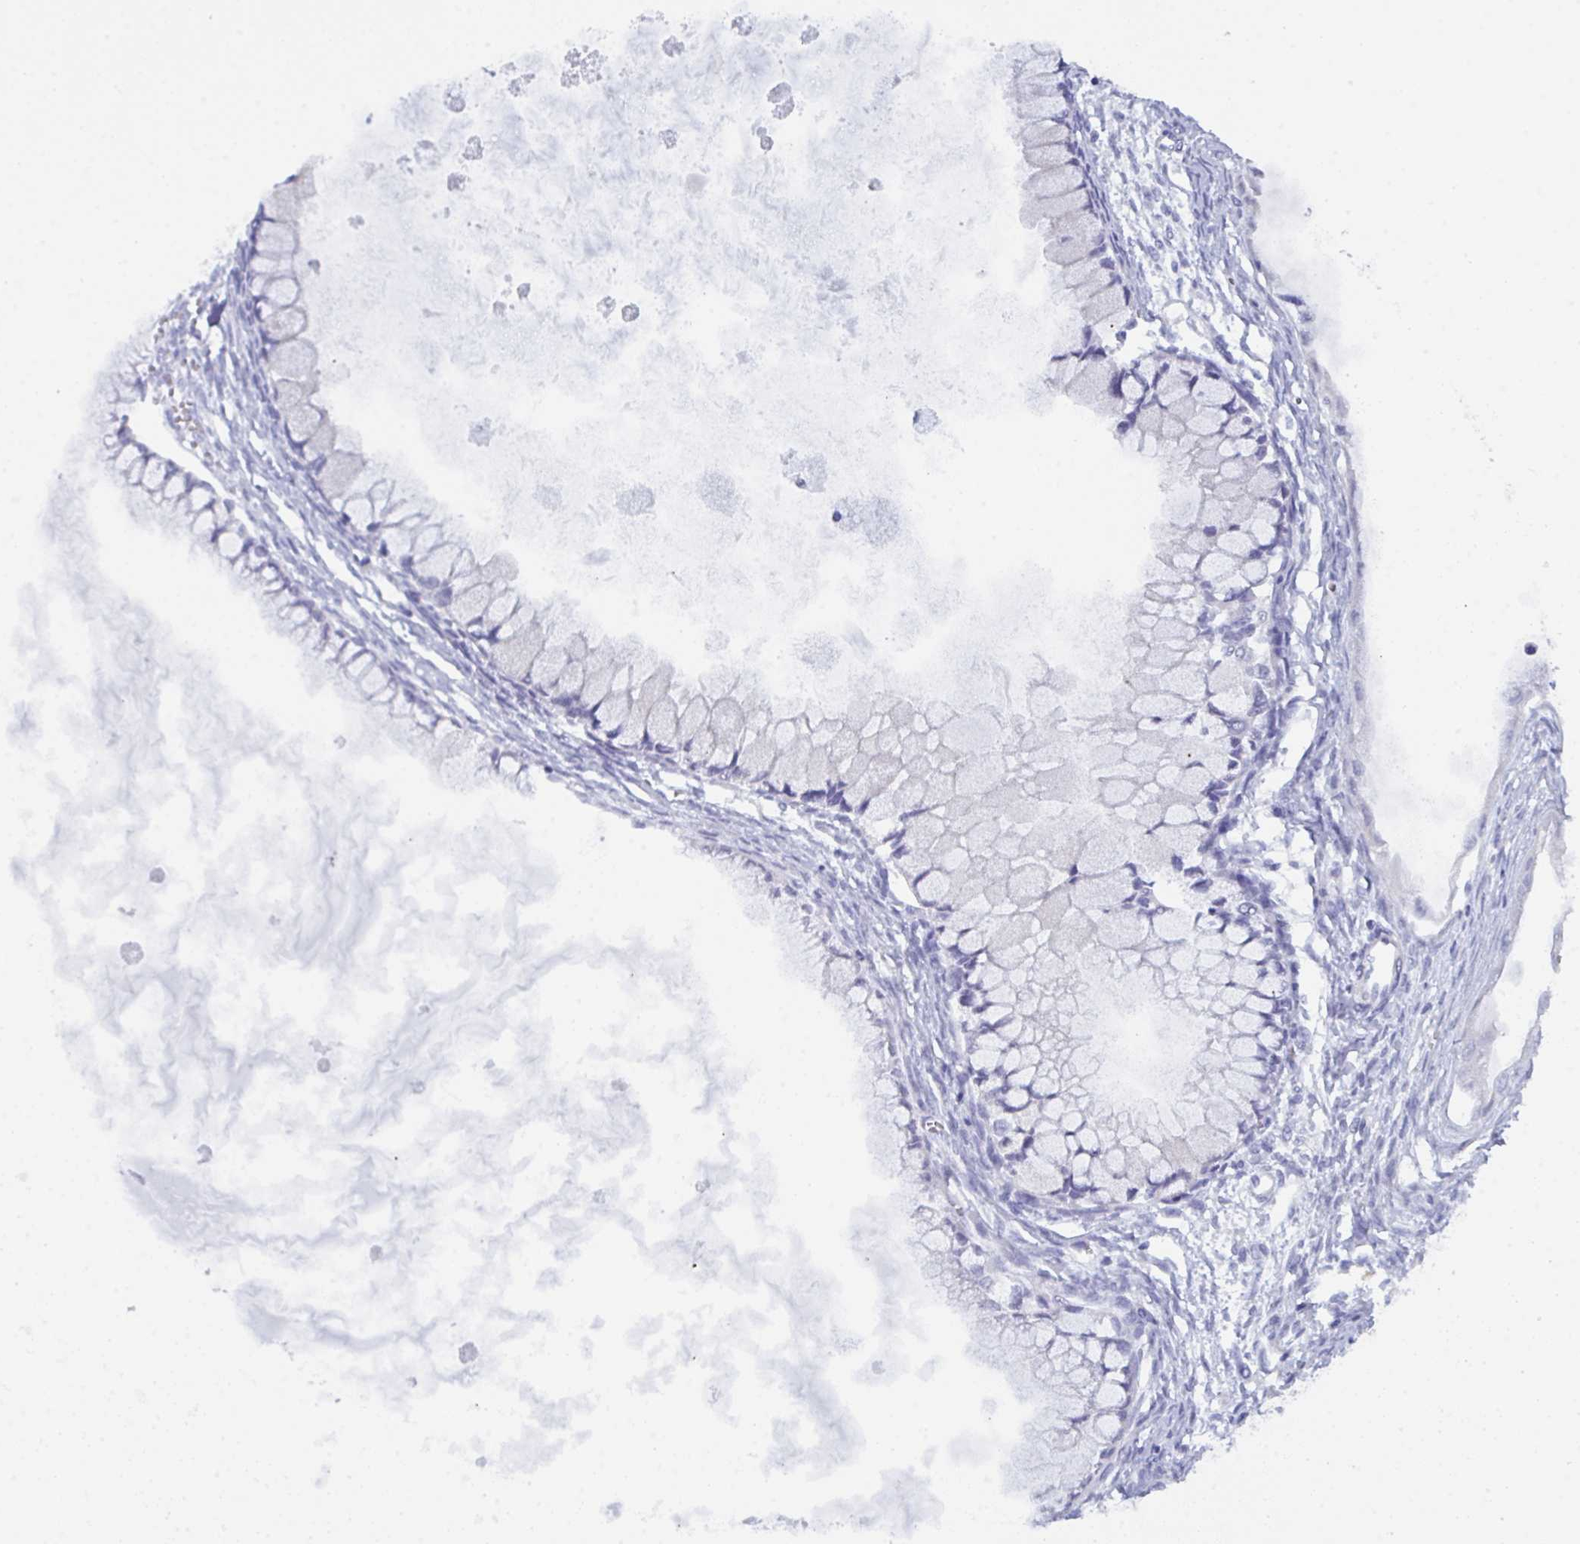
{"staining": {"intensity": "negative", "quantity": "none", "location": "none"}, "tissue": "ovarian cancer", "cell_type": "Tumor cells", "image_type": "cancer", "snomed": [{"axis": "morphology", "description": "Cystadenocarcinoma, mucinous, NOS"}, {"axis": "topography", "description": "Ovary"}], "caption": "Tumor cells show no significant expression in ovarian cancer.", "gene": "CEP170B", "patient": {"sex": "female", "age": 34}}